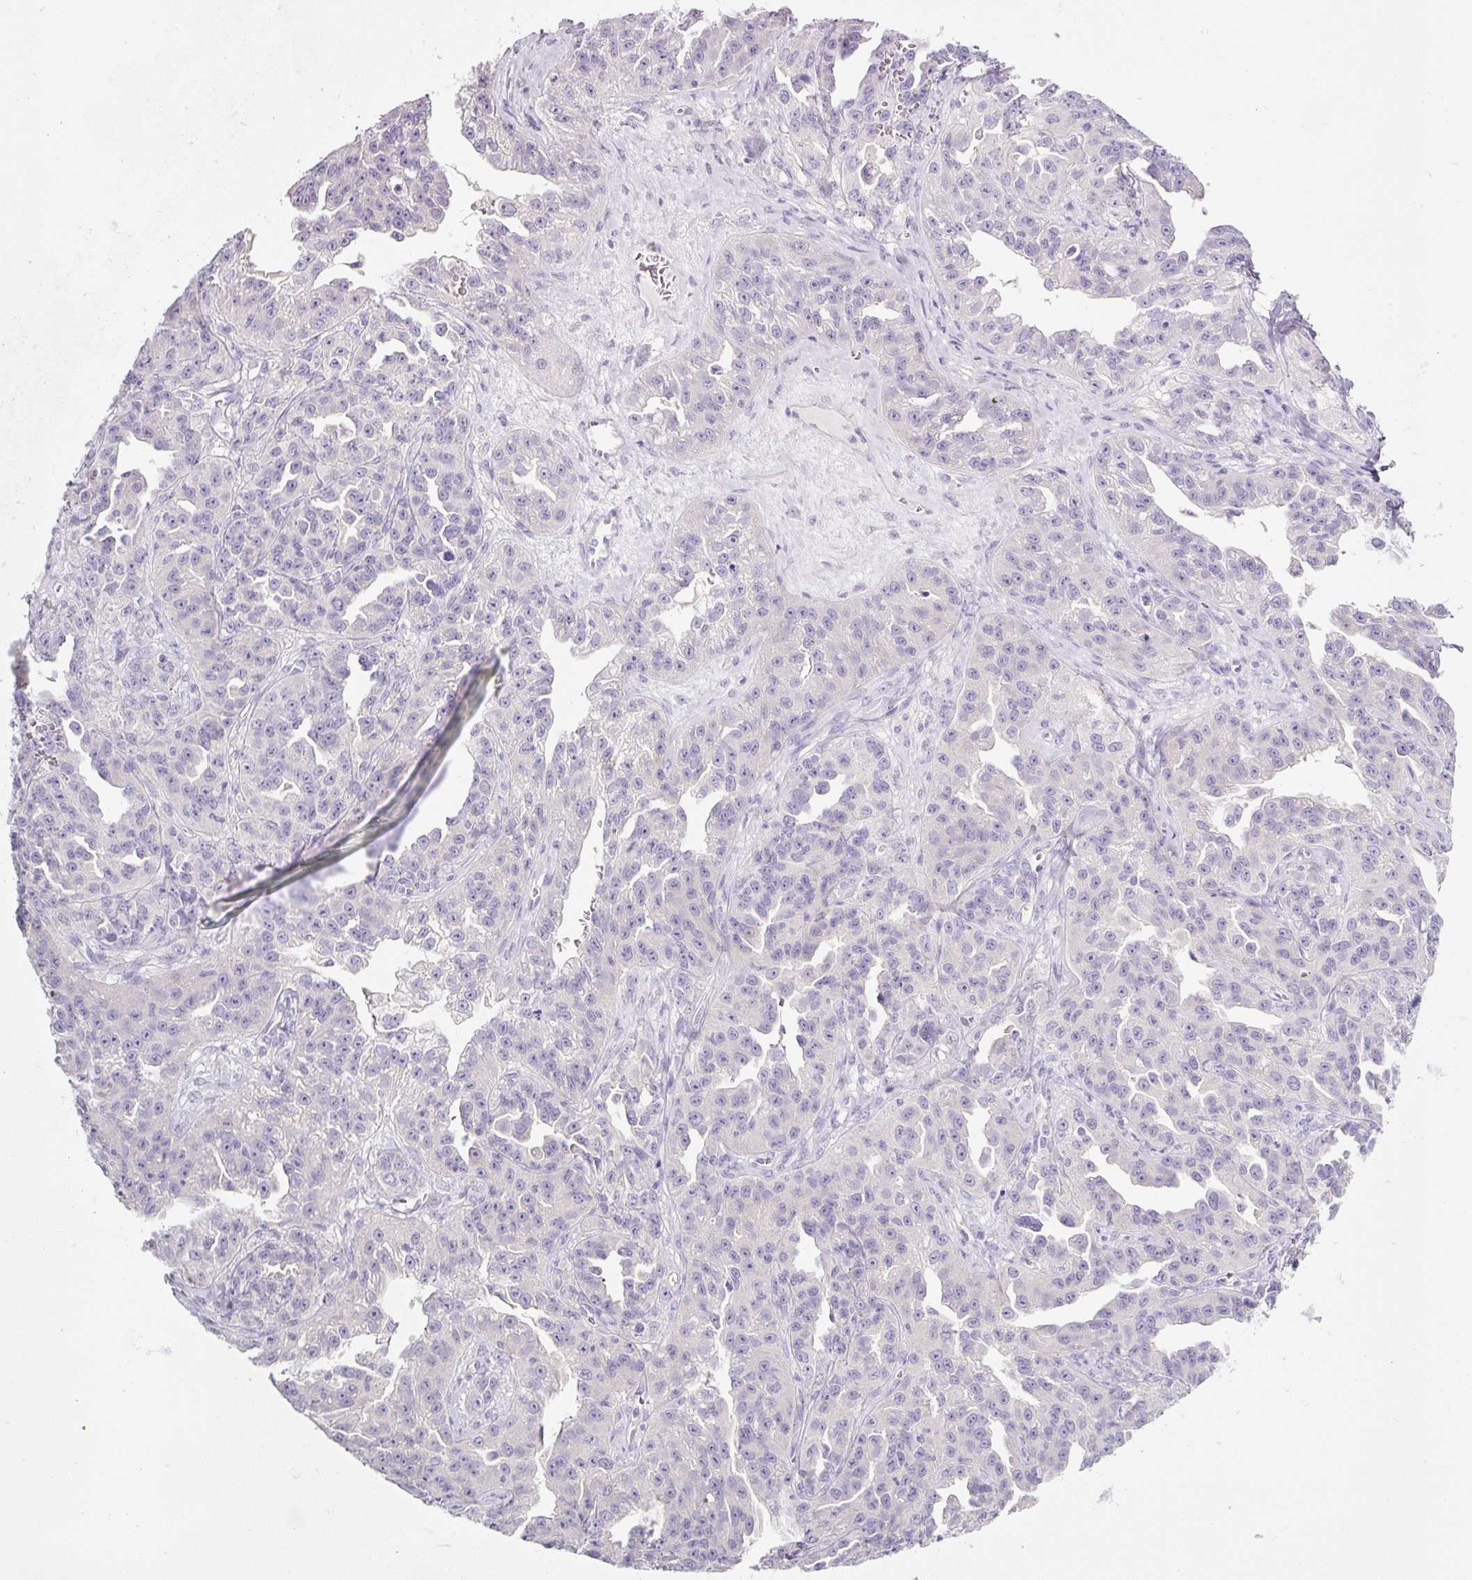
{"staining": {"intensity": "negative", "quantity": "none", "location": "none"}, "tissue": "ovarian cancer", "cell_type": "Tumor cells", "image_type": "cancer", "snomed": [{"axis": "morphology", "description": "Cystadenocarcinoma, serous, NOS"}, {"axis": "topography", "description": "Ovary"}], "caption": "High power microscopy photomicrograph of an IHC image of ovarian cancer, revealing no significant staining in tumor cells.", "gene": "SLC2A2", "patient": {"sex": "female", "age": 75}}